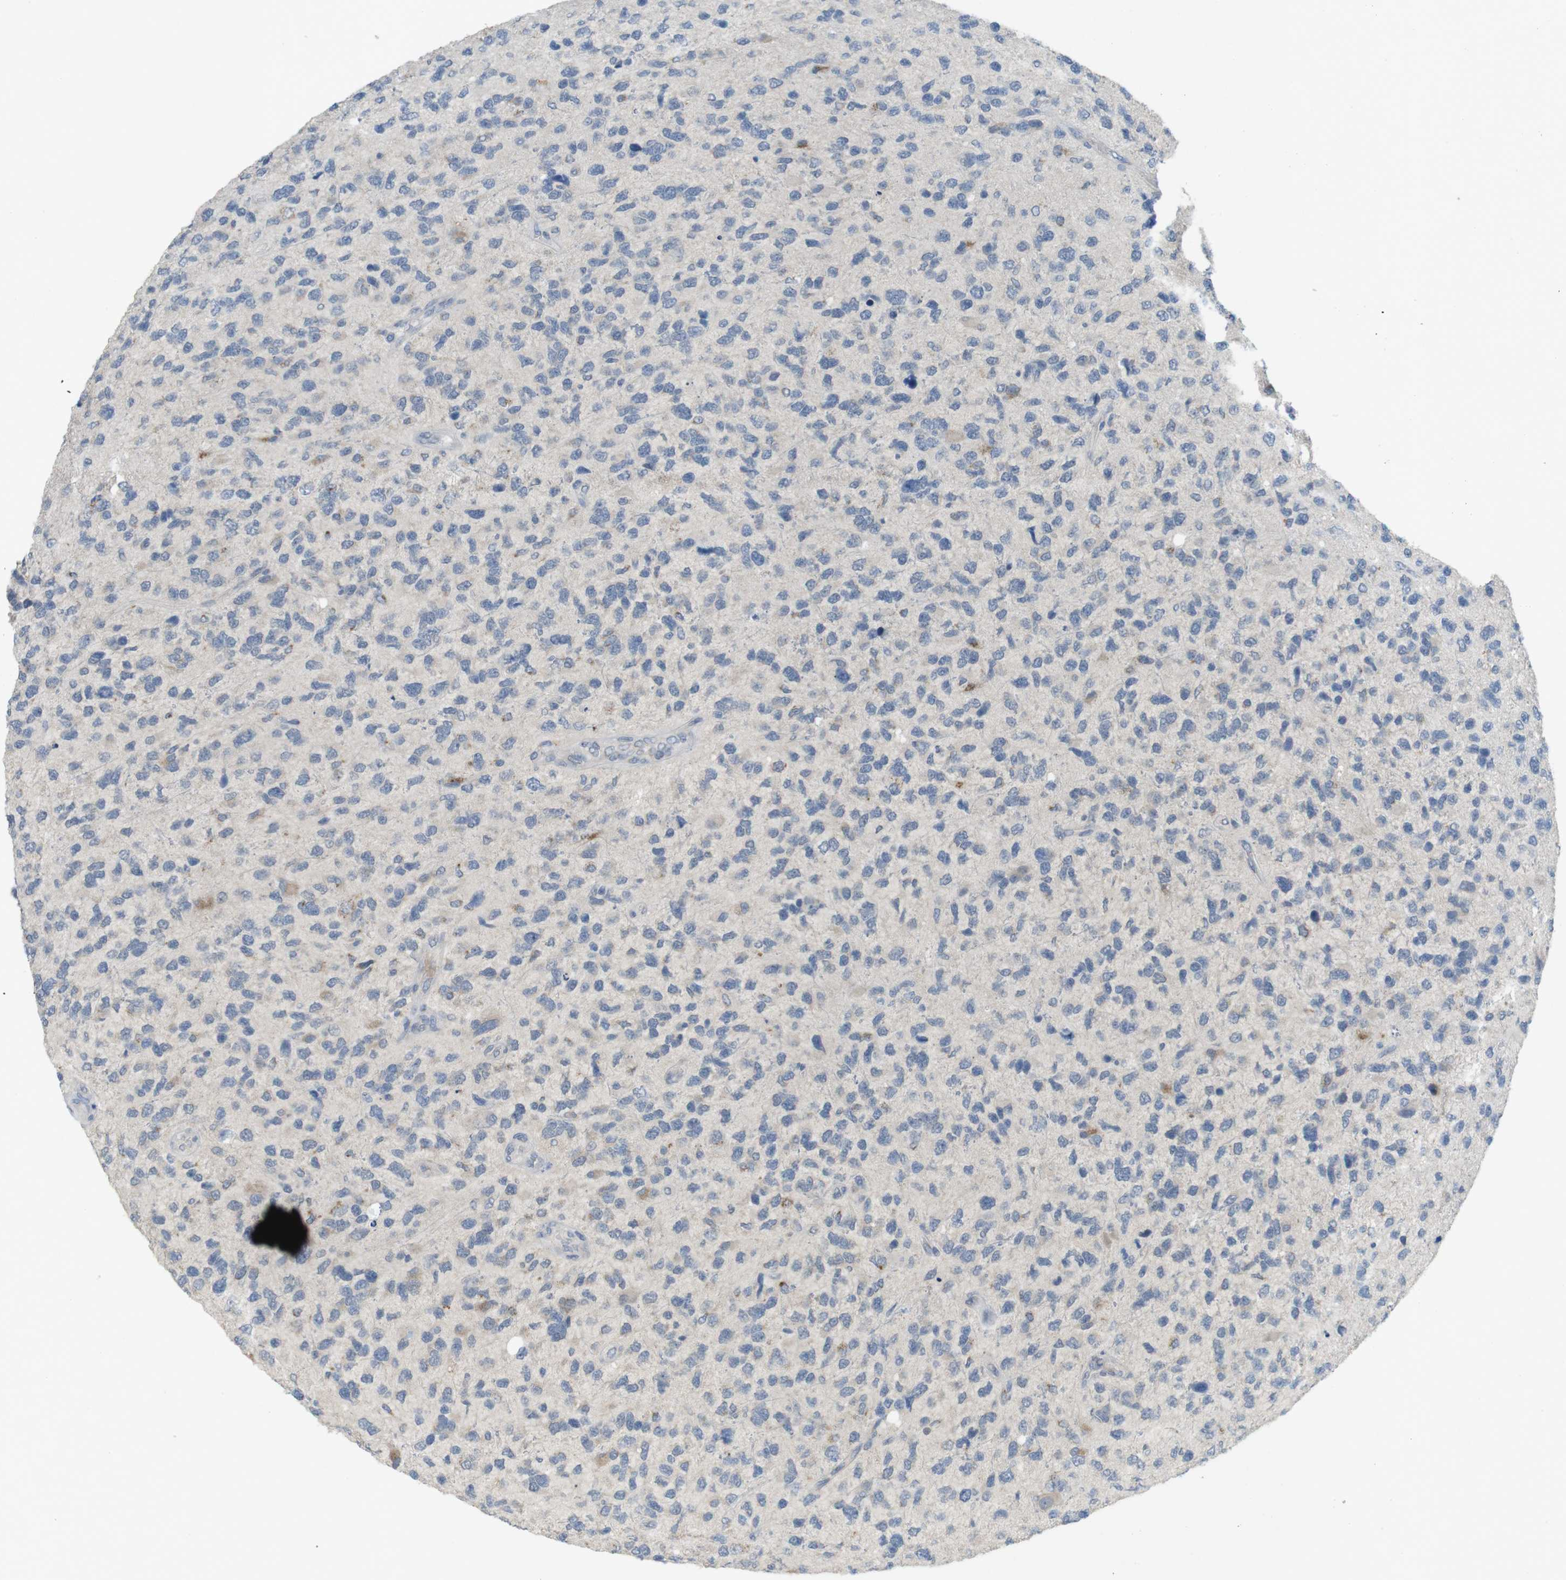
{"staining": {"intensity": "moderate", "quantity": "<25%", "location": "cytoplasmic/membranous"}, "tissue": "glioma", "cell_type": "Tumor cells", "image_type": "cancer", "snomed": [{"axis": "morphology", "description": "Glioma, malignant, High grade"}, {"axis": "topography", "description": "Brain"}], "caption": "A high-resolution photomicrograph shows IHC staining of malignant glioma (high-grade), which demonstrates moderate cytoplasmic/membranous staining in approximately <25% of tumor cells.", "gene": "YIPF3", "patient": {"sex": "female", "age": 58}}